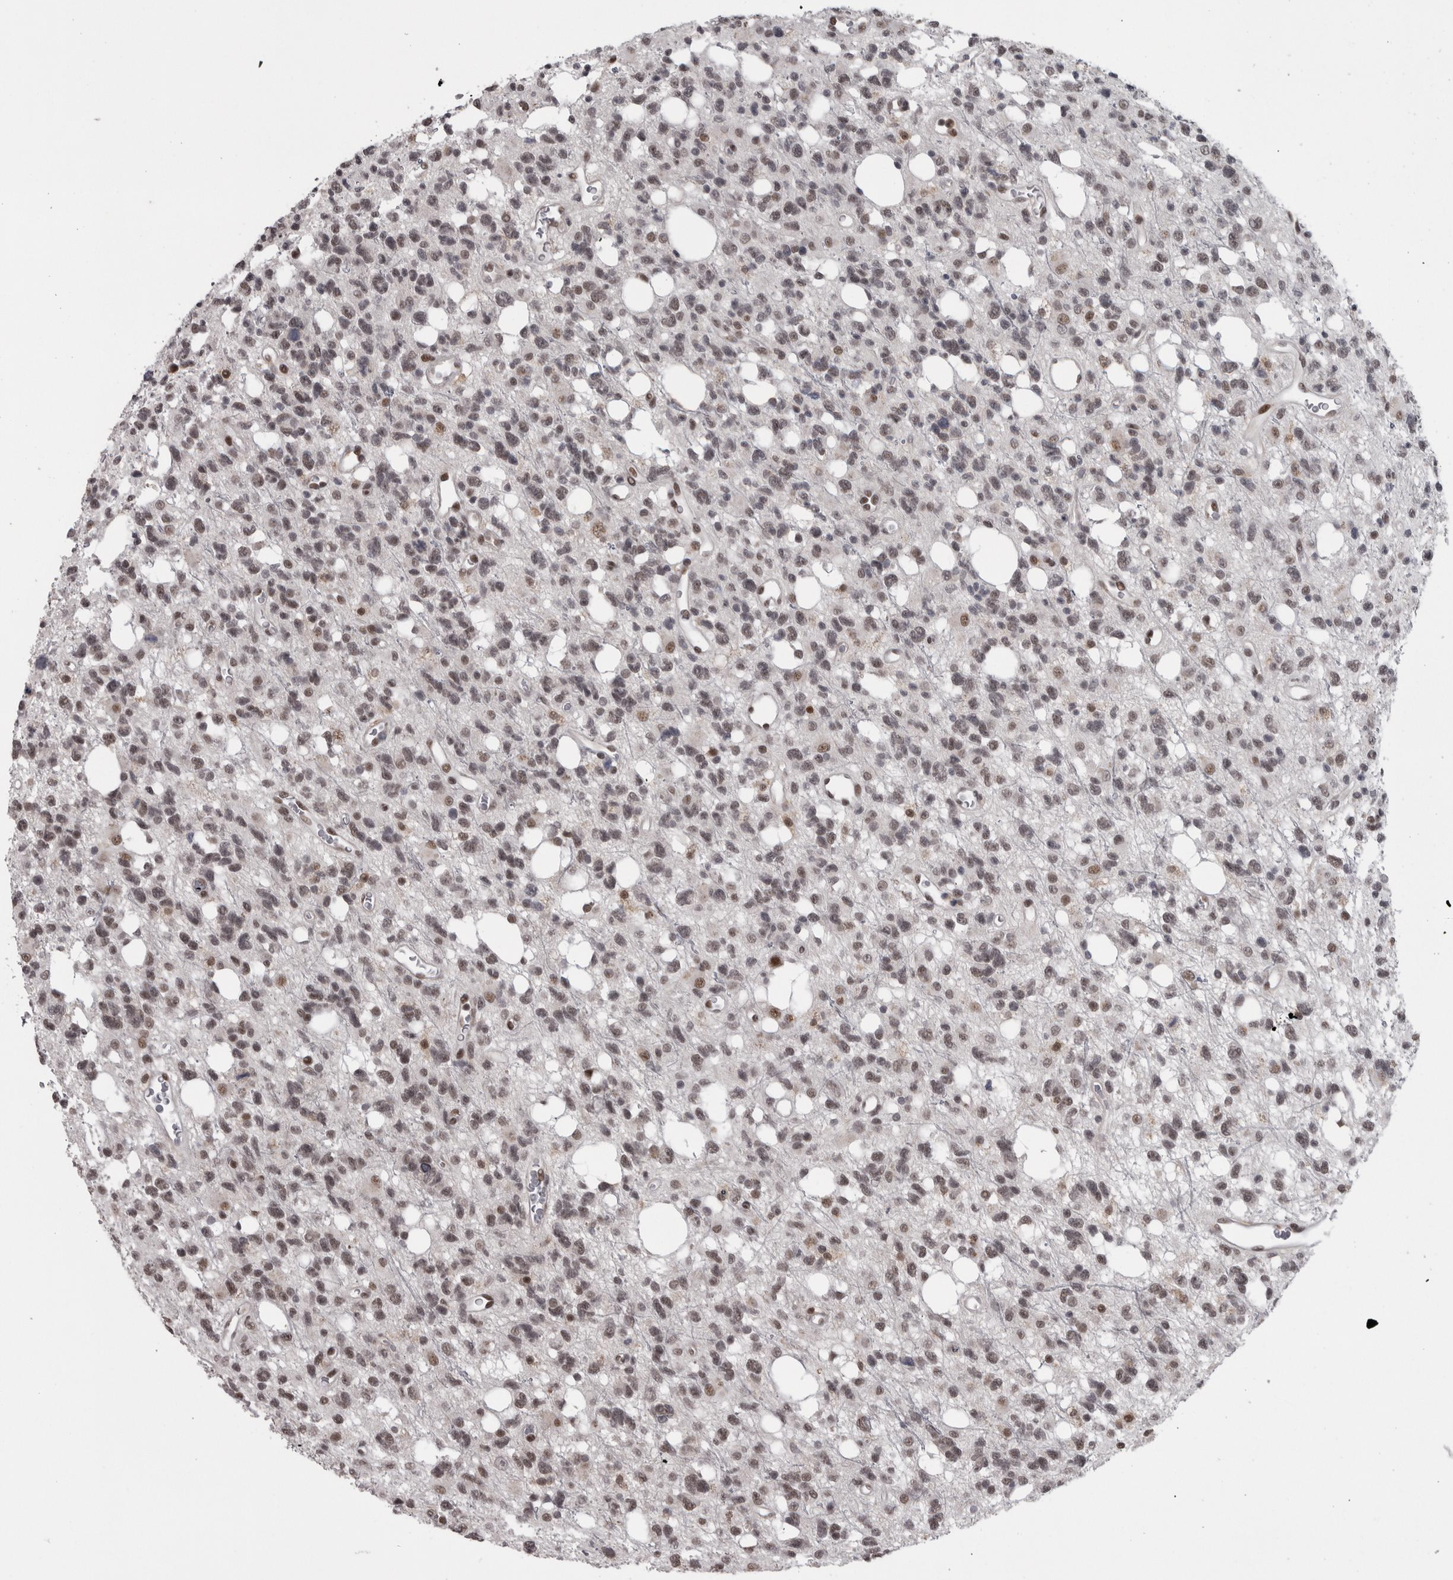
{"staining": {"intensity": "weak", "quantity": ">75%", "location": "nuclear"}, "tissue": "glioma", "cell_type": "Tumor cells", "image_type": "cancer", "snomed": [{"axis": "morphology", "description": "Glioma, malignant, High grade"}, {"axis": "topography", "description": "Brain"}], "caption": "Weak nuclear staining for a protein is seen in approximately >75% of tumor cells of glioma using immunohistochemistry (IHC).", "gene": "MICU3", "patient": {"sex": "female", "age": 62}}